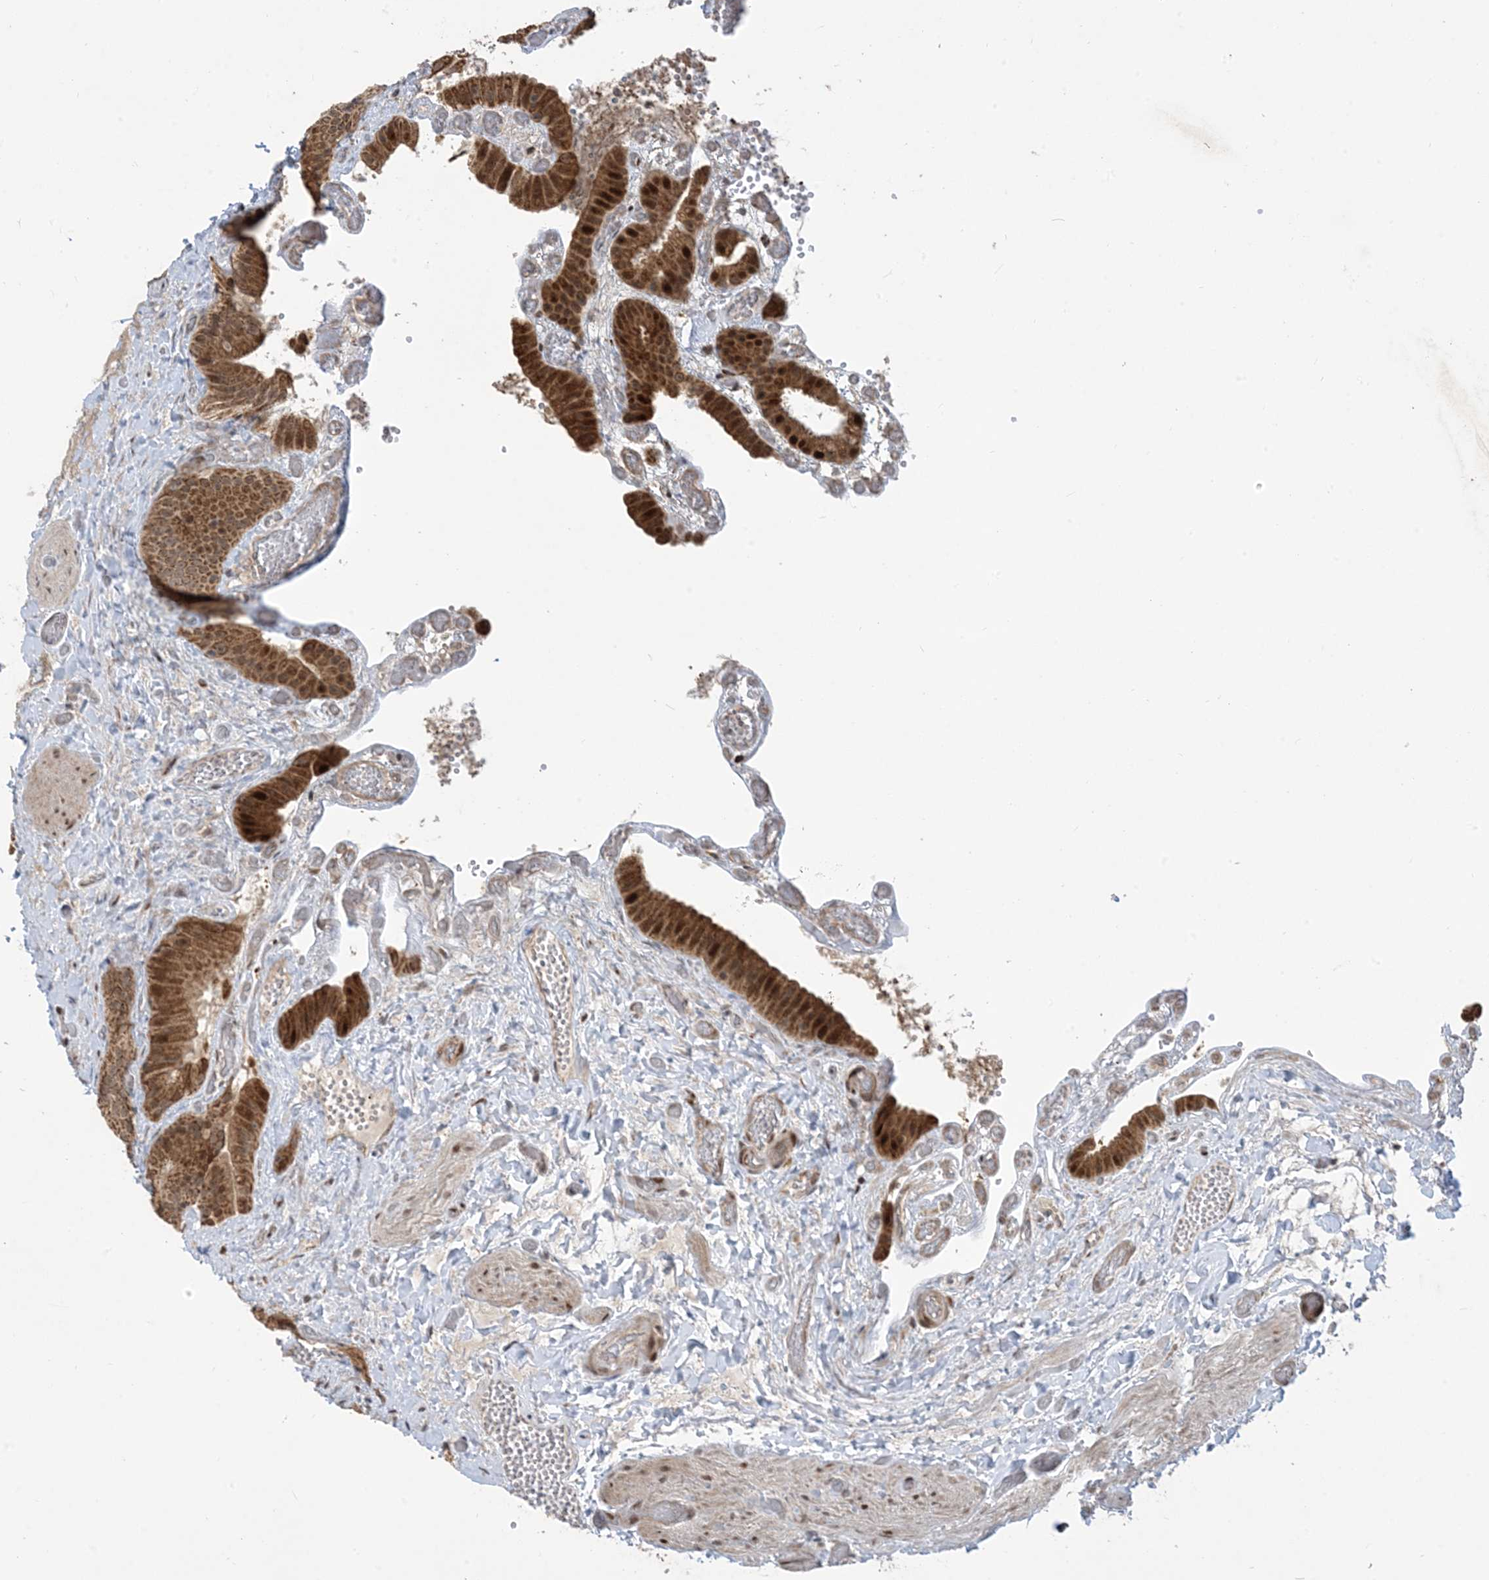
{"staining": {"intensity": "strong", "quantity": ">75%", "location": "cytoplasmic/membranous,nuclear"}, "tissue": "gallbladder", "cell_type": "Glandular cells", "image_type": "normal", "snomed": [{"axis": "morphology", "description": "Normal tissue, NOS"}, {"axis": "topography", "description": "Gallbladder"}], "caption": "This image demonstrates unremarkable gallbladder stained with IHC to label a protein in brown. The cytoplasmic/membranous,nuclear of glandular cells show strong positivity for the protein. Nuclei are counter-stained blue.", "gene": "FAM9B", "patient": {"sex": "female", "age": 64}}